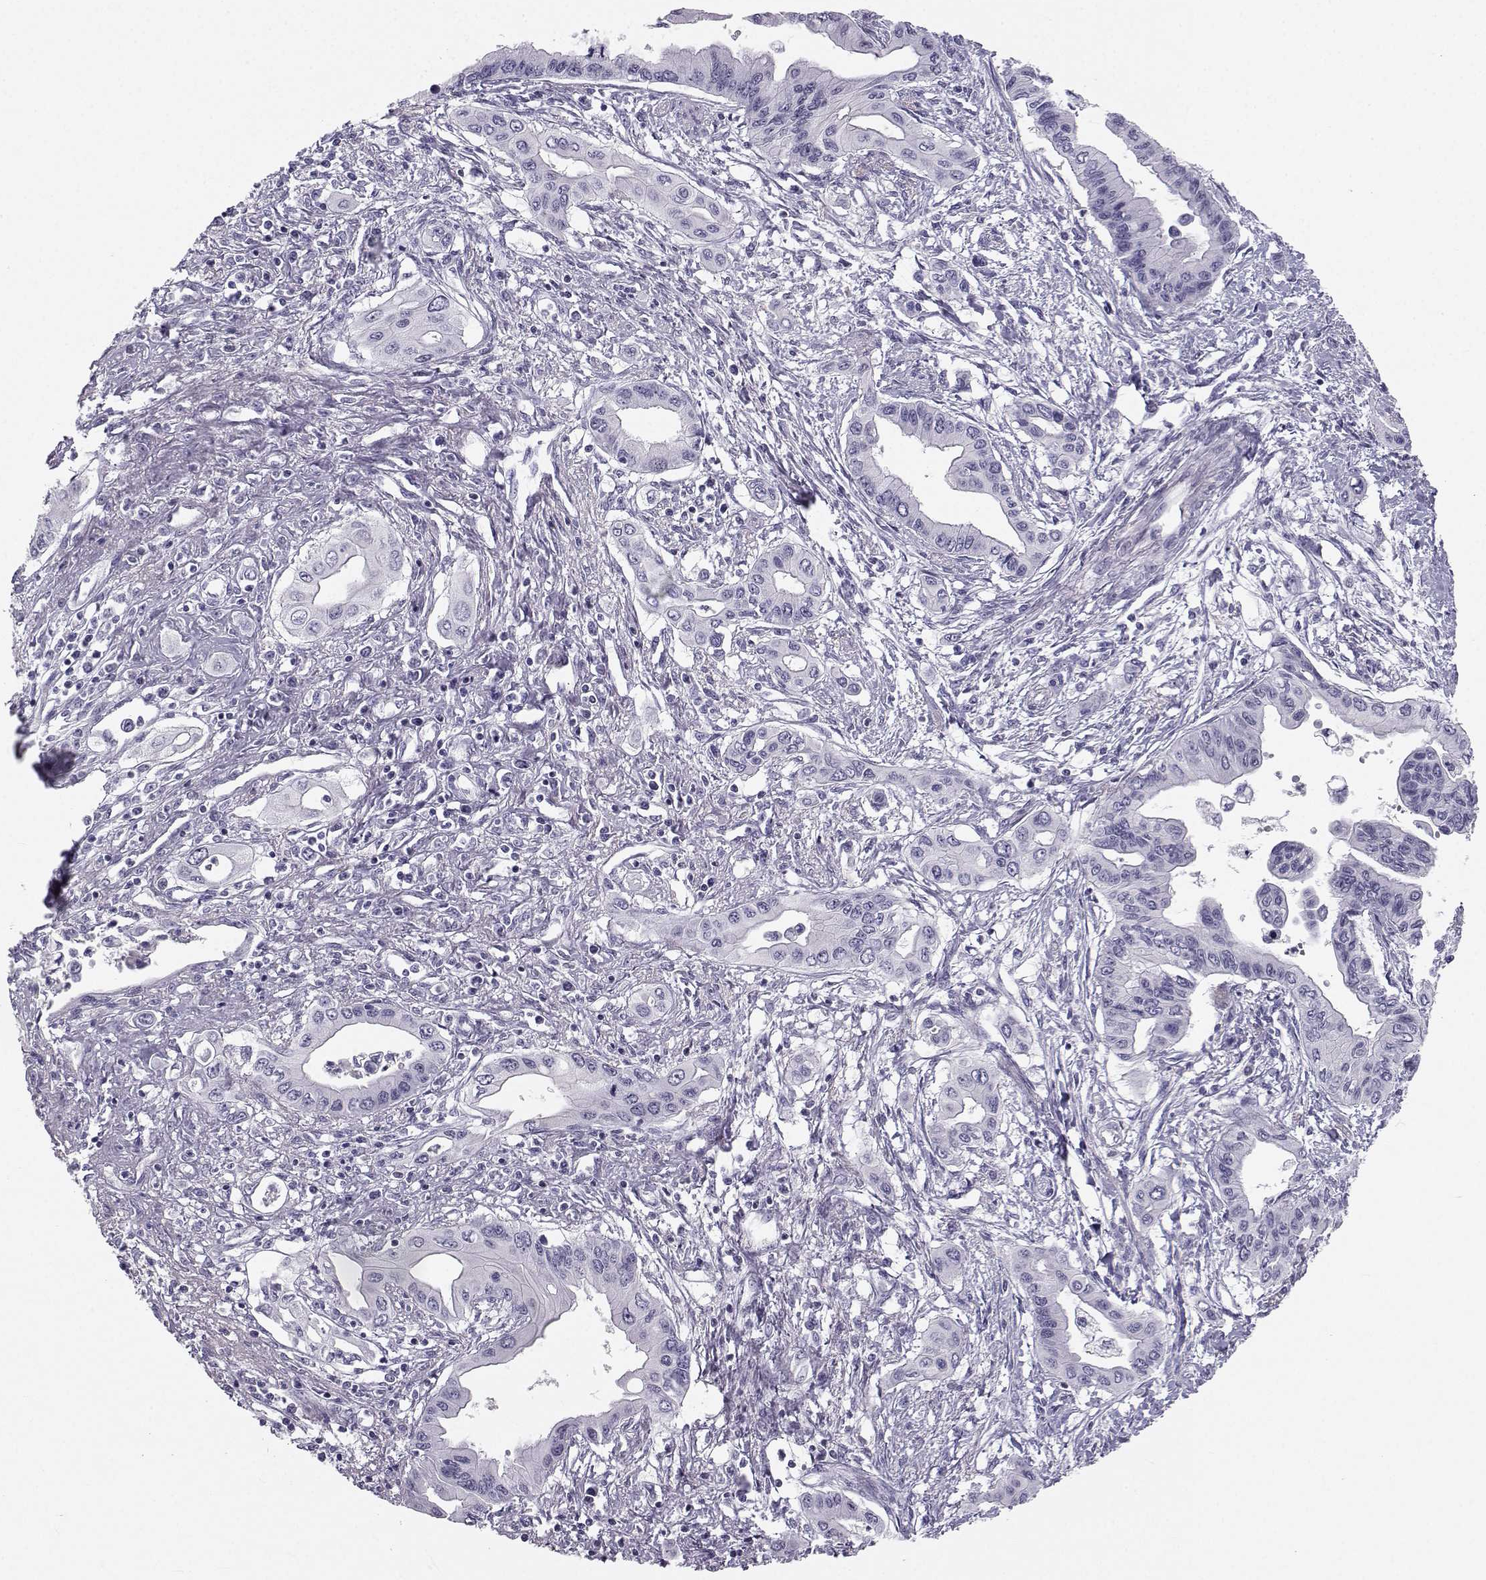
{"staining": {"intensity": "negative", "quantity": "none", "location": "none"}, "tissue": "pancreatic cancer", "cell_type": "Tumor cells", "image_type": "cancer", "snomed": [{"axis": "morphology", "description": "Adenocarcinoma, NOS"}, {"axis": "topography", "description": "Pancreas"}], "caption": "This is a photomicrograph of immunohistochemistry staining of pancreatic adenocarcinoma, which shows no expression in tumor cells. (Brightfield microscopy of DAB immunohistochemistry at high magnification).", "gene": "MROH7", "patient": {"sex": "female", "age": 62}}